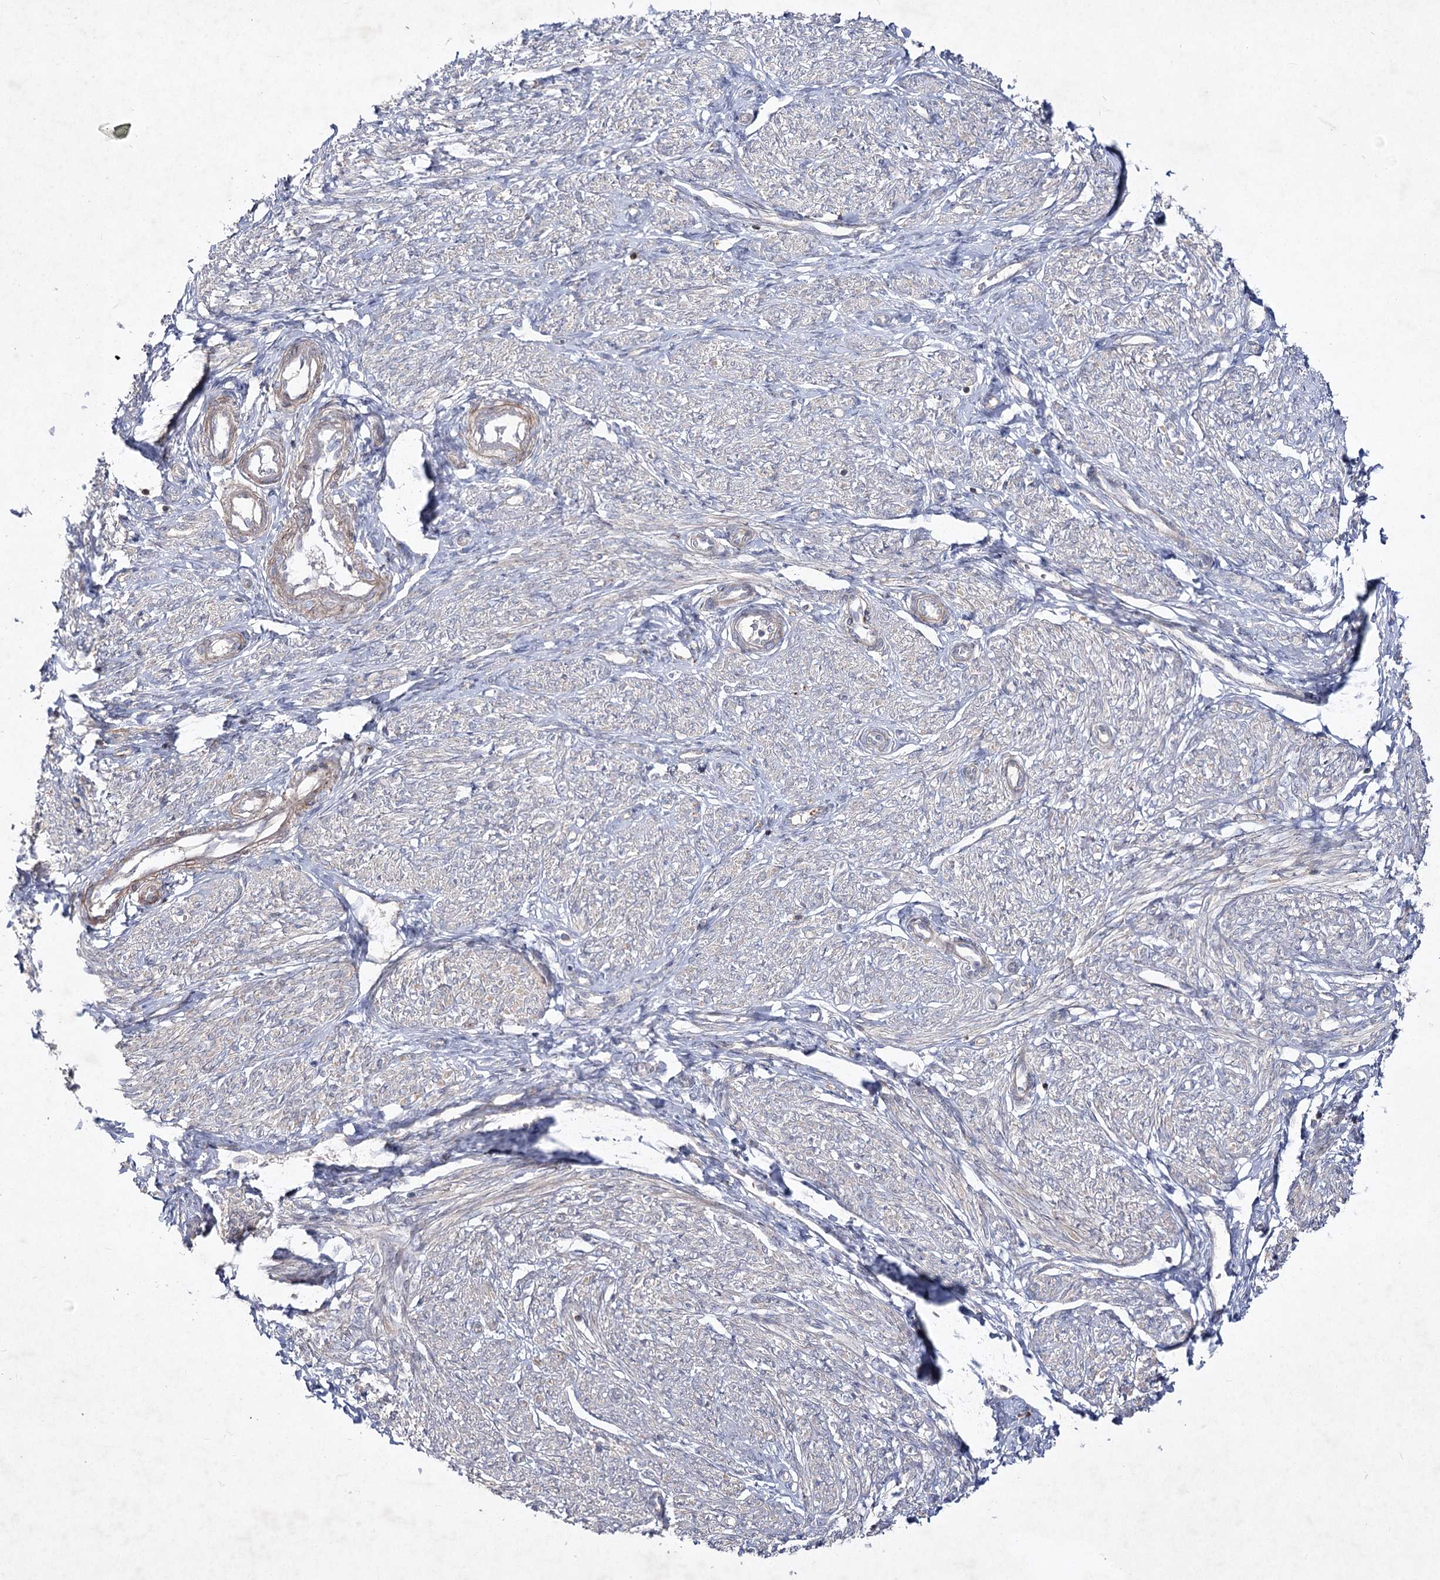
{"staining": {"intensity": "weak", "quantity": "<25%", "location": "cytoplasmic/membranous"}, "tissue": "endometrium", "cell_type": "Cells in endometrial stroma", "image_type": "normal", "snomed": [{"axis": "morphology", "description": "Normal tissue, NOS"}, {"axis": "topography", "description": "Endometrium"}], "caption": "This is a histopathology image of immunohistochemistry staining of normal endometrium, which shows no expression in cells in endometrial stroma.", "gene": "CIB2", "patient": {"sex": "female", "age": 72}}